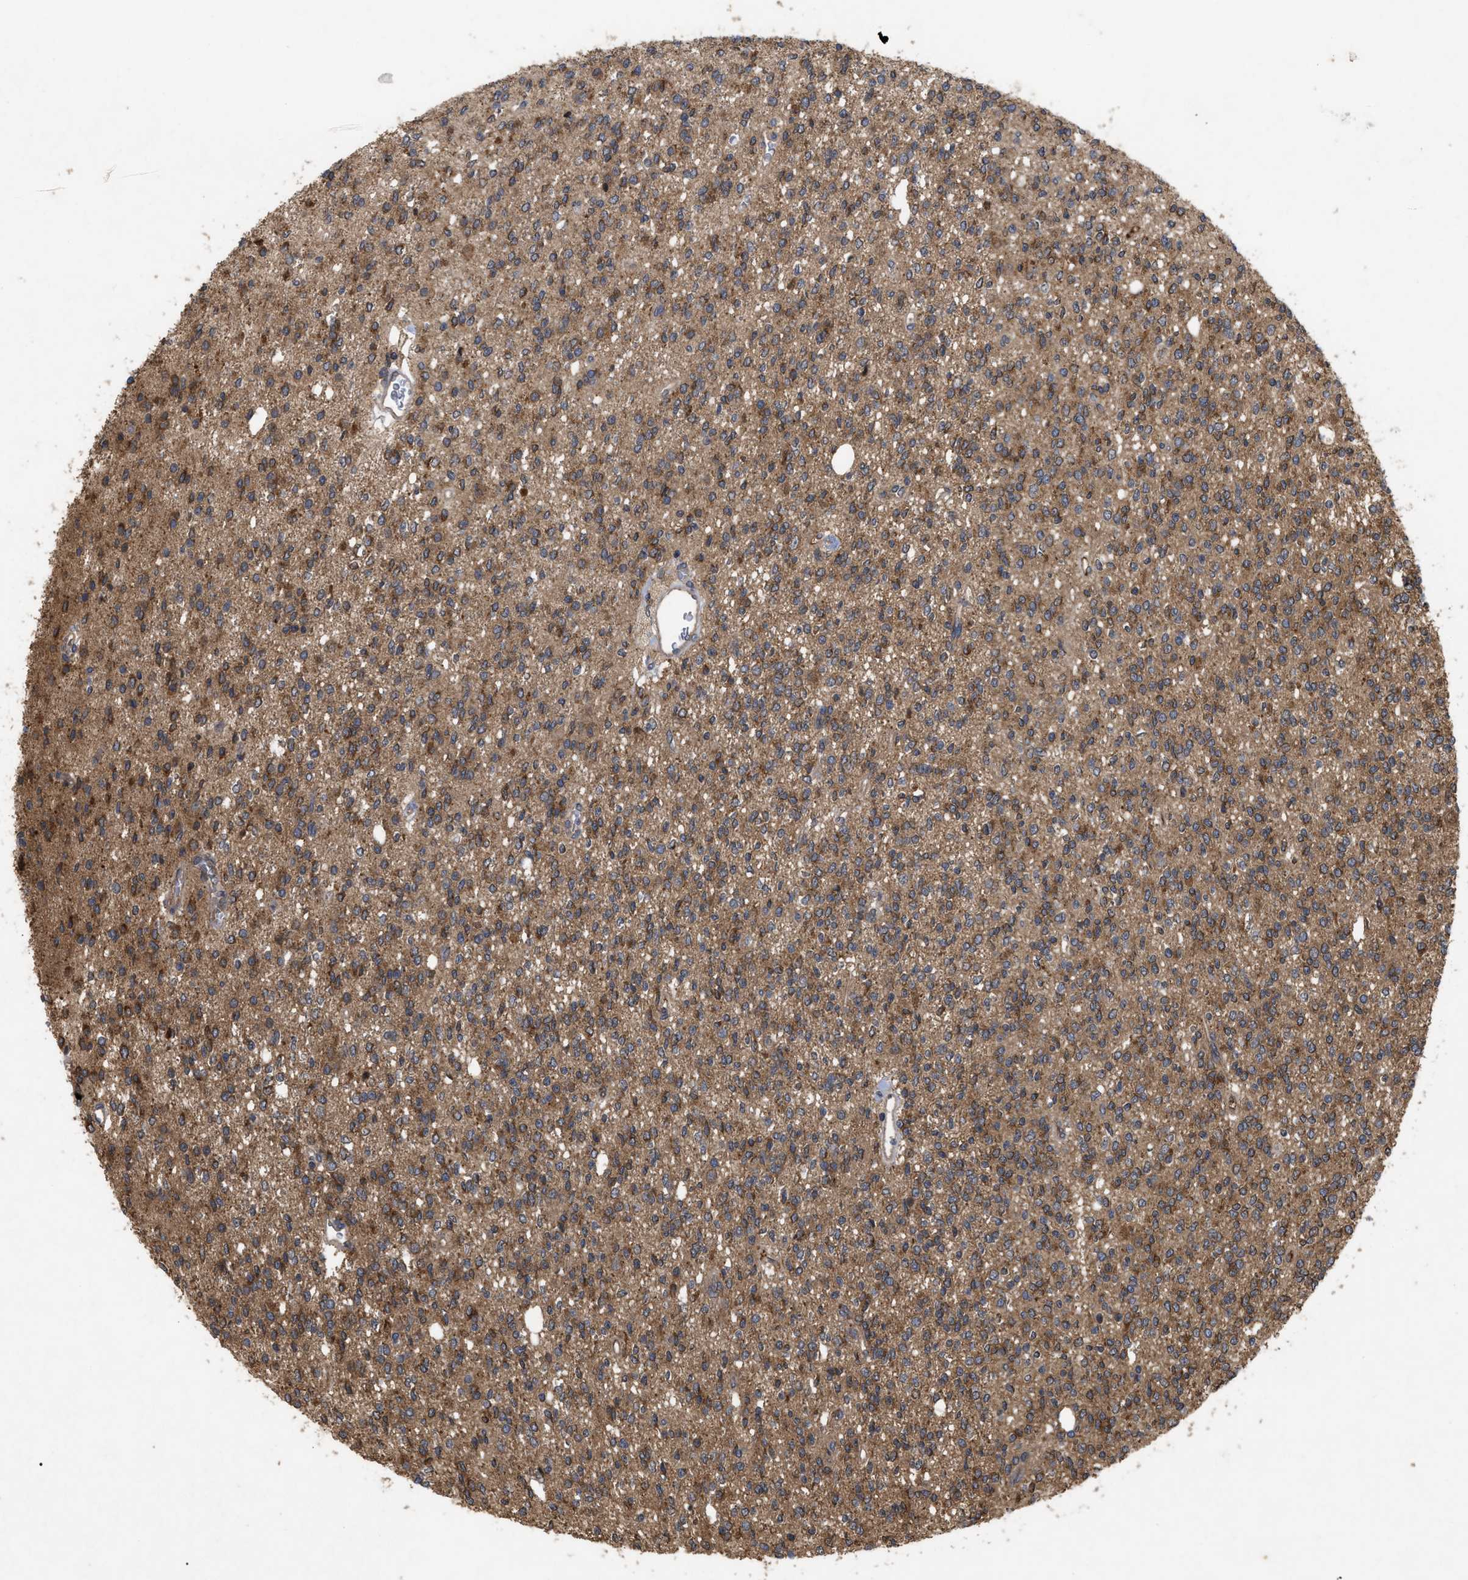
{"staining": {"intensity": "moderate", "quantity": ">75%", "location": "cytoplasmic/membranous"}, "tissue": "glioma", "cell_type": "Tumor cells", "image_type": "cancer", "snomed": [{"axis": "morphology", "description": "Glioma, malignant, High grade"}, {"axis": "topography", "description": "Brain"}], "caption": "Immunohistochemical staining of human high-grade glioma (malignant) displays medium levels of moderate cytoplasmic/membranous expression in approximately >75% of tumor cells. (DAB (3,3'-diaminobenzidine) = brown stain, brightfield microscopy at high magnification).", "gene": "RAB2A", "patient": {"sex": "male", "age": 34}}